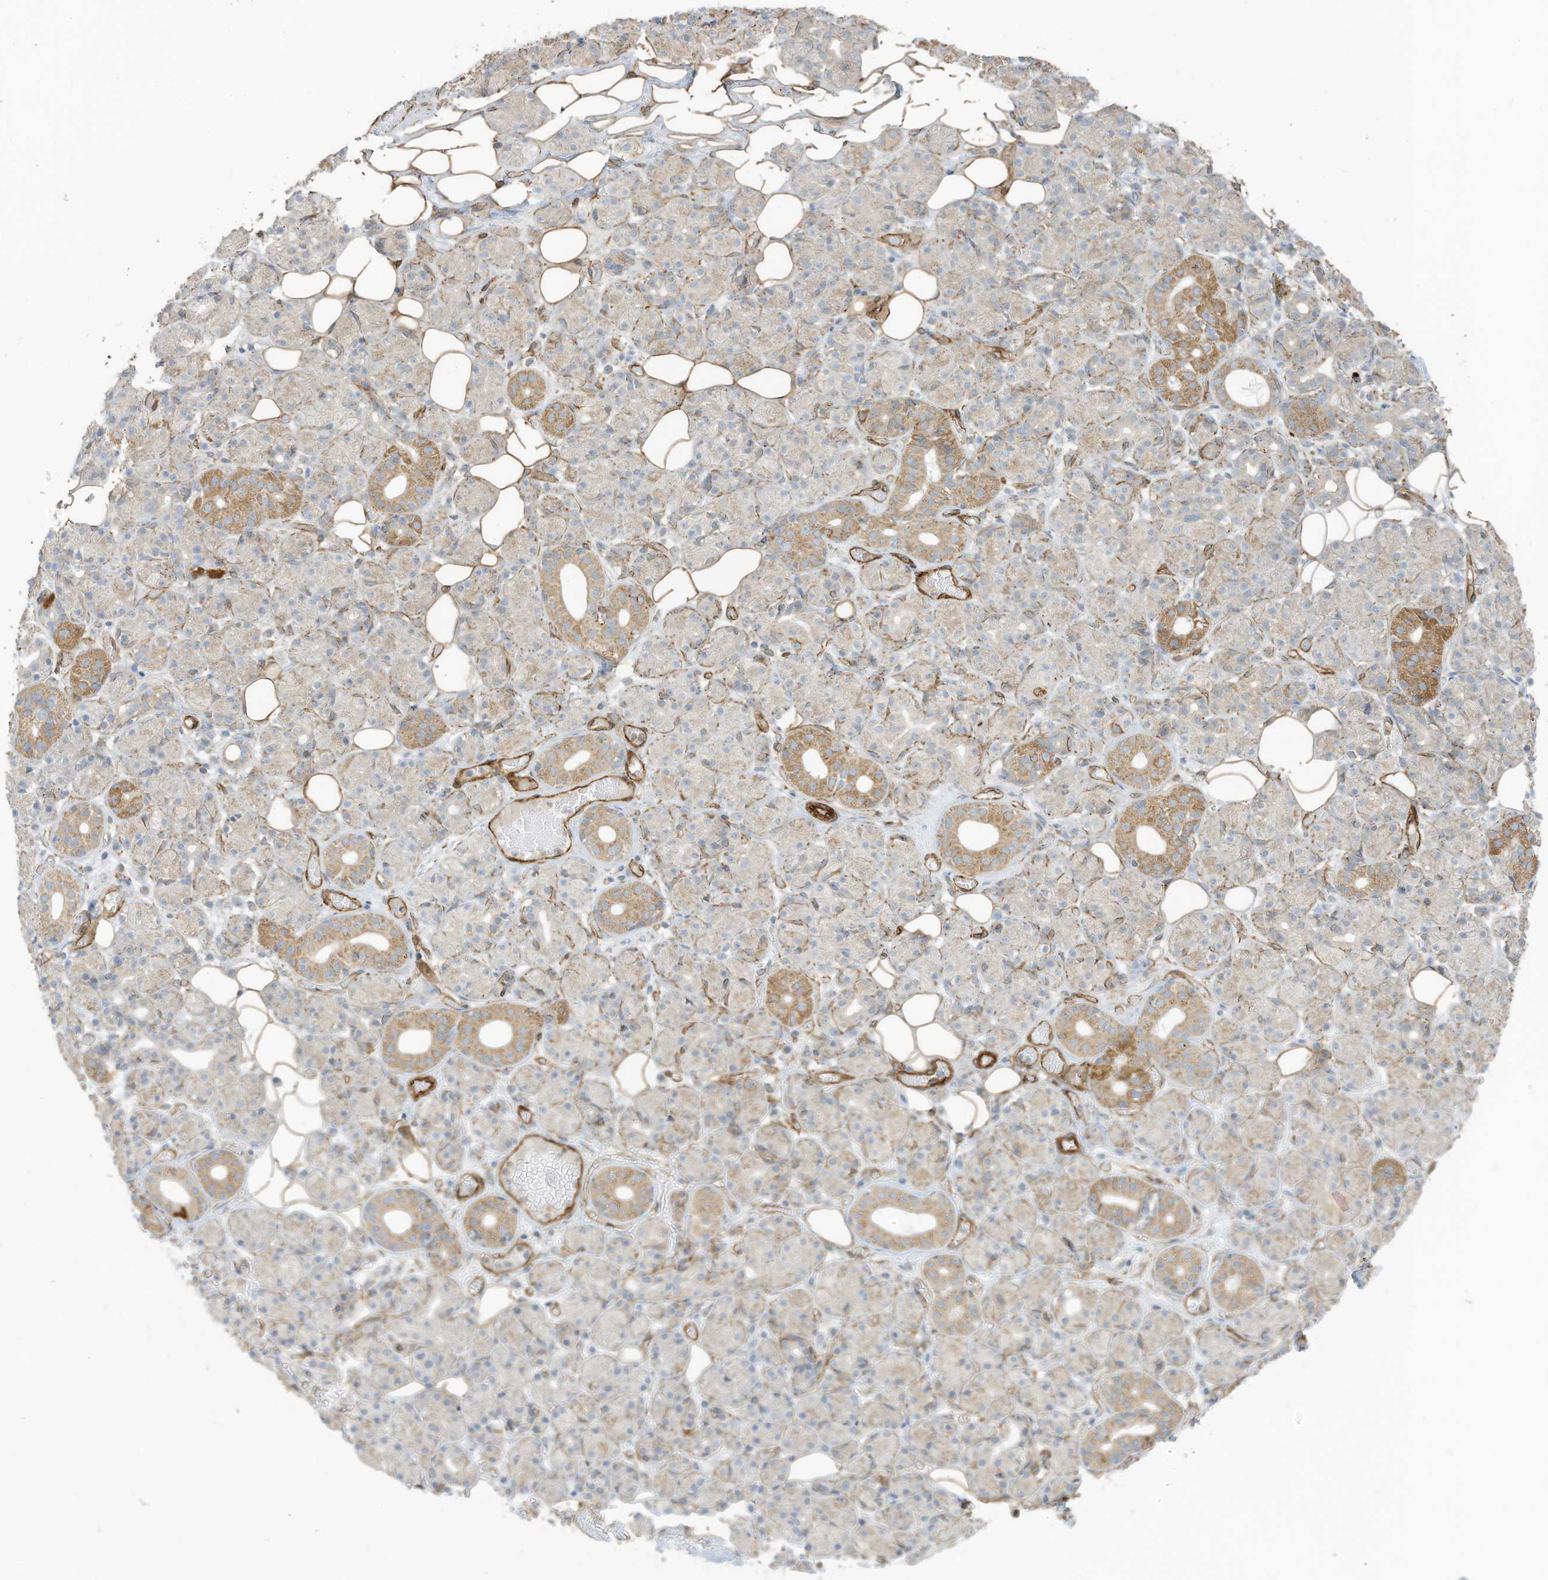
{"staining": {"intensity": "moderate", "quantity": "<25%", "location": "cytoplasmic/membranous"}, "tissue": "salivary gland", "cell_type": "Glandular cells", "image_type": "normal", "snomed": [{"axis": "morphology", "description": "Normal tissue, NOS"}, {"axis": "topography", "description": "Salivary gland"}], "caption": "Protein analysis of benign salivary gland displays moderate cytoplasmic/membranous staining in approximately <25% of glandular cells. Immunohistochemistry stains the protein of interest in brown and the nuclei are stained blue.", "gene": "ABCB7", "patient": {"sex": "male", "age": 63}}